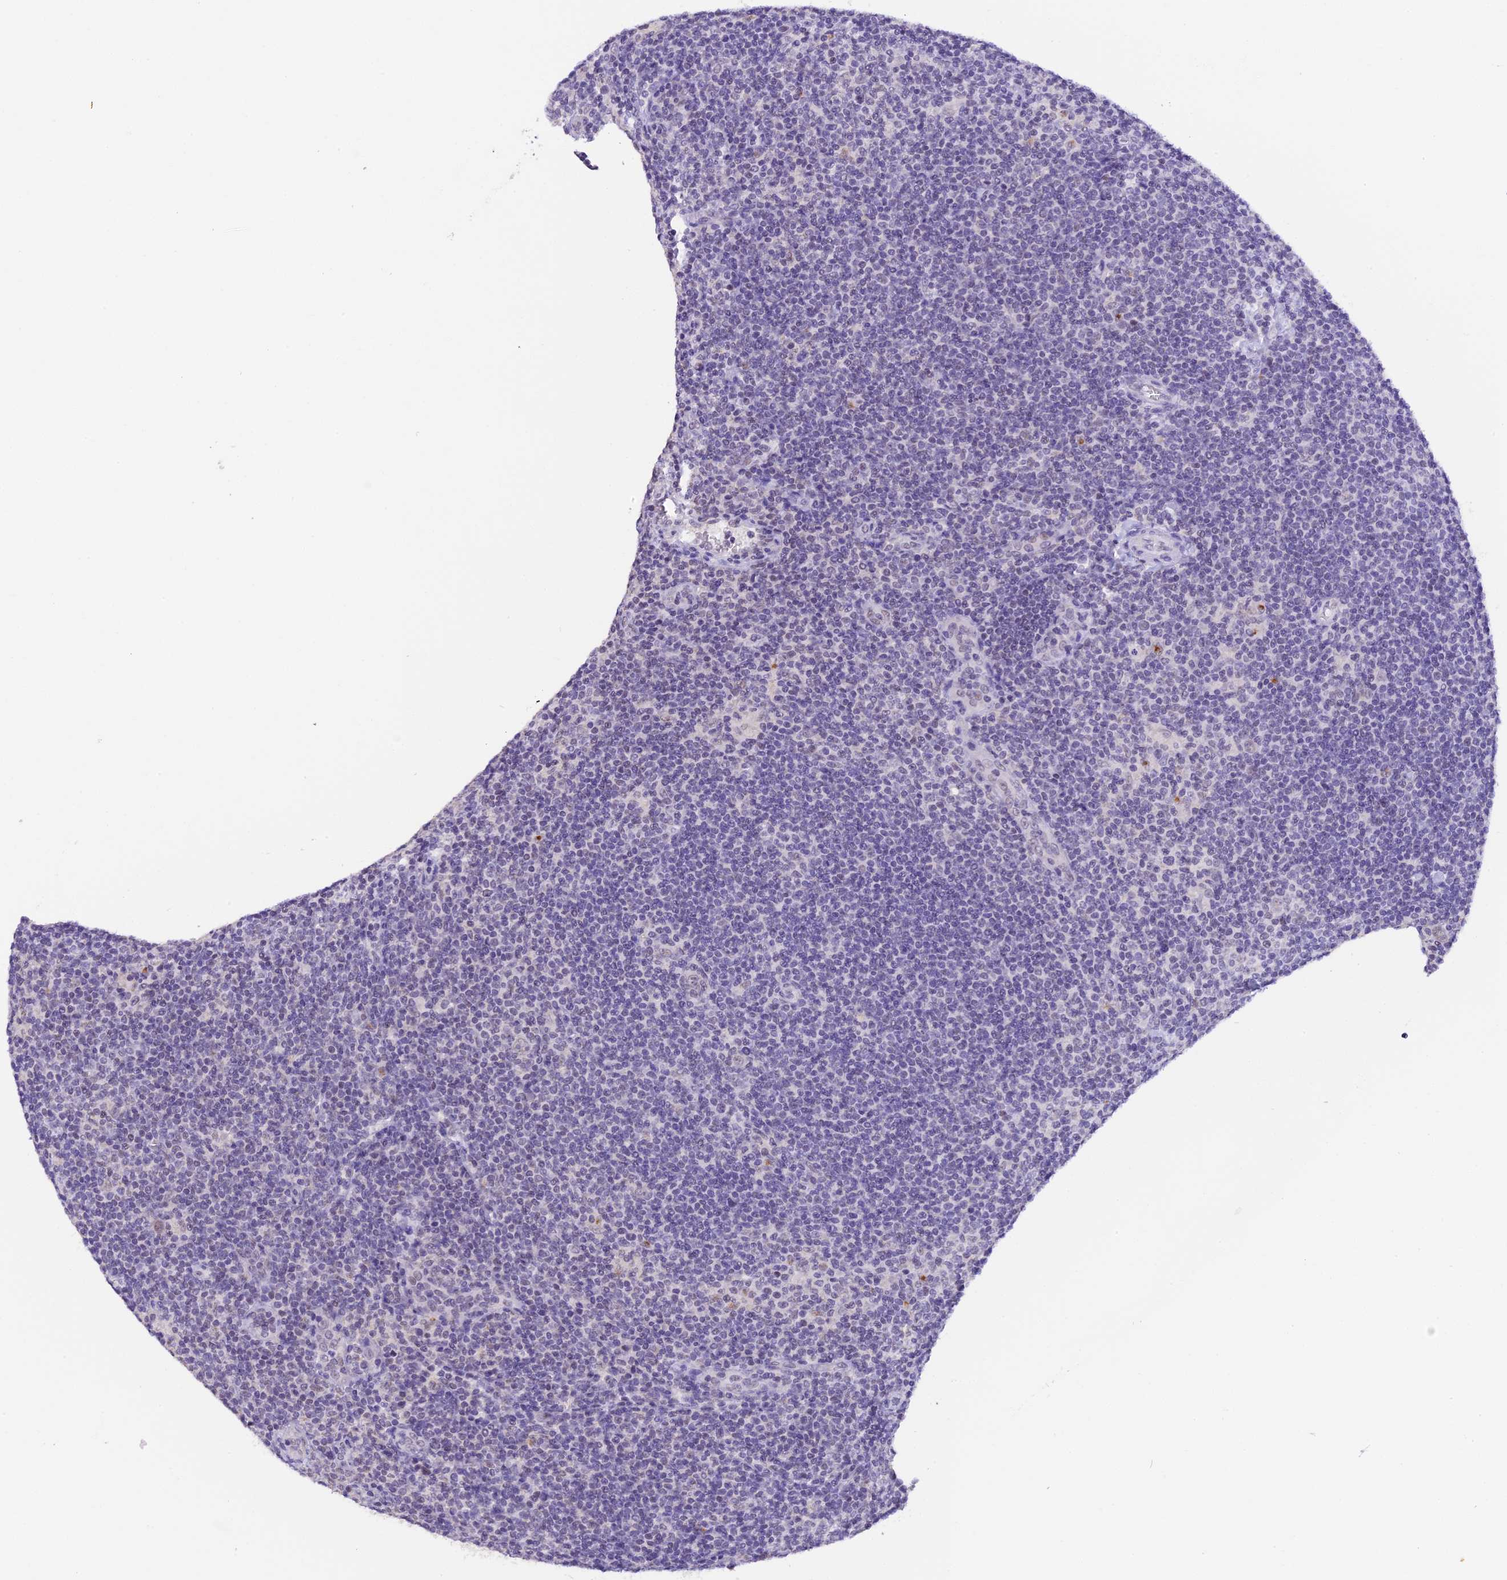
{"staining": {"intensity": "negative", "quantity": "none", "location": "none"}, "tissue": "lymphoma", "cell_type": "Tumor cells", "image_type": "cancer", "snomed": [{"axis": "morphology", "description": "Hodgkin's disease, NOS"}, {"axis": "topography", "description": "Lymph node"}], "caption": "A photomicrograph of Hodgkin's disease stained for a protein shows no brown staining in tumor cells.", "gene": "AHSP", "patient": {"sex": "female", "age": 57}}